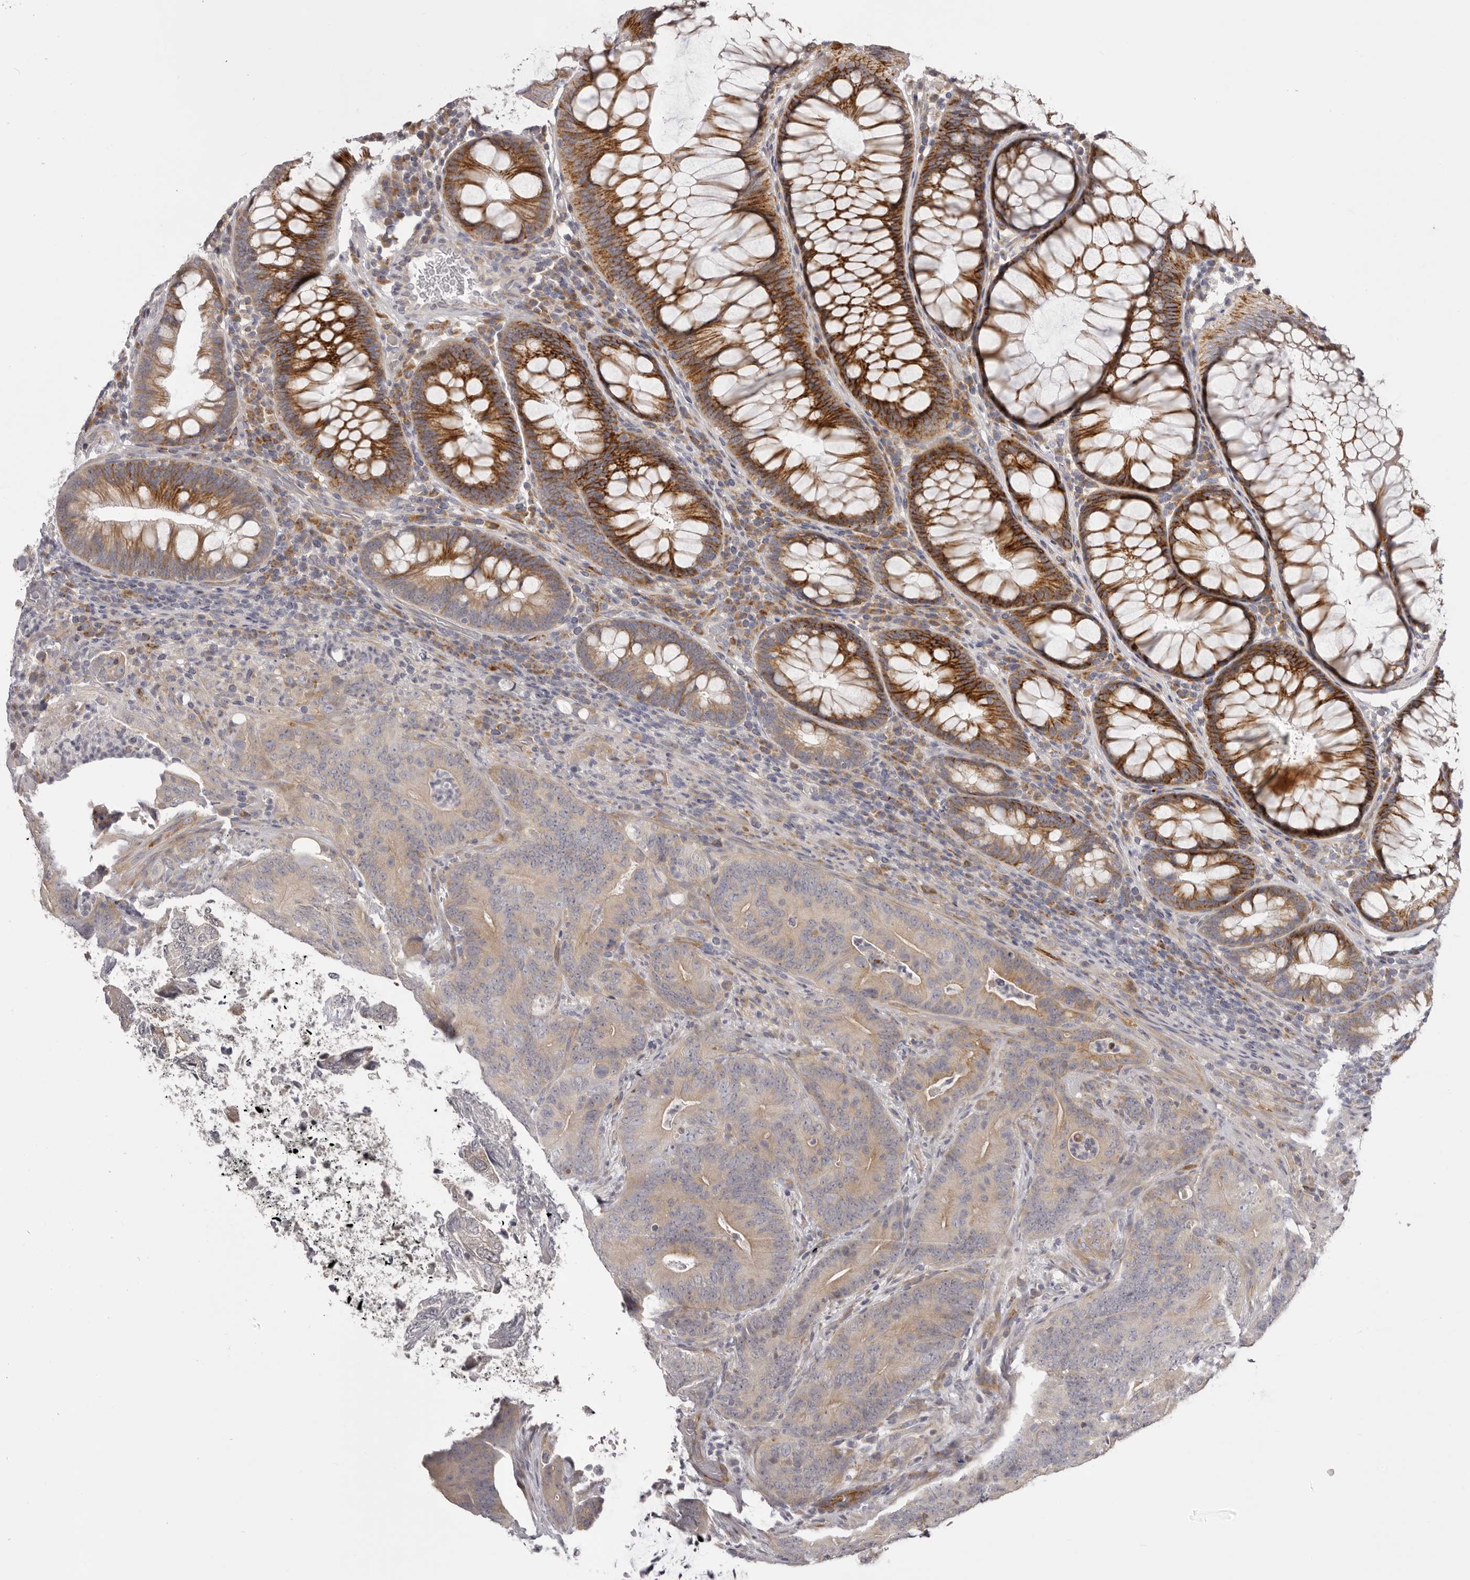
{"staining": {"intensity": "moderate", "quantity": "25%-75%", "location": "cytoplasmic/membranous"}, "tissue": "colorectal cancer", "cell_type": "Tumor cells", "image_type": "cancer", "snomed": [{"axis": "morphology", "description": "Normal tissue, NOS"}, {"axis": "topography", "description": "Colon"}], "caption": "Protein staining of colorectal cancer tissue reveals moderate cytoplasmic/membranous expression in approximately 25%-75% of tumor cells. The staining was performed using DAB (3,3'-diaminobenzidine), with brown indicating positive protein expression. Nuclei are stained blue with hematoxylin.", "gene": "OTUD3", "patient": {"sex": "female", "age": 82}}